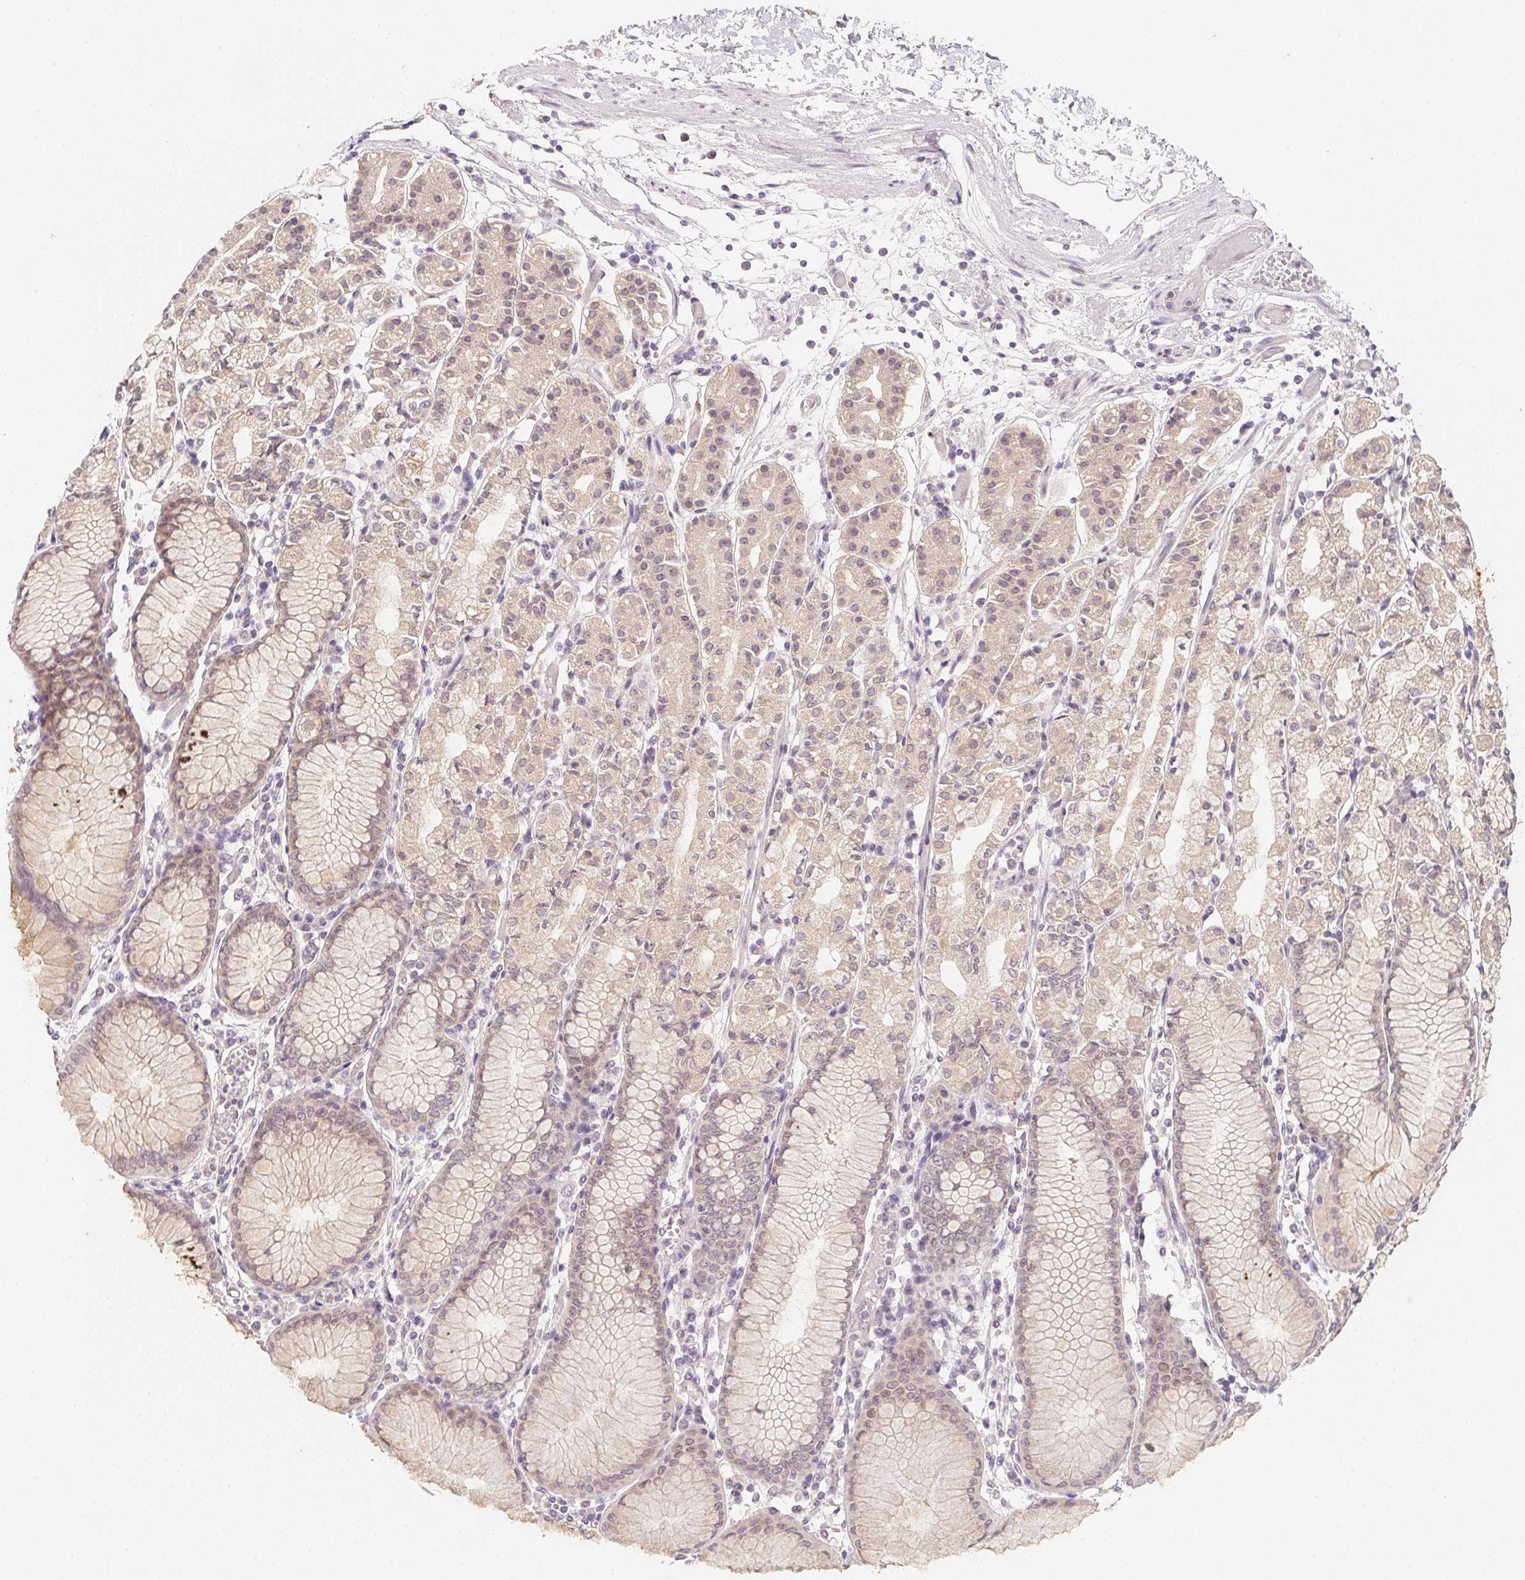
{"staining": {"intensity": "moderate", "quantity": "25%-75%", "location": "cytoplasmic/membranous"}, "tissue": "stomach", "cell_type": "Glandular cells", "image_type": "normal", "snomed": [{"axis": "morphology", "description": "Normal tissue, NOS"}, {"axis": "topography", "description": "Stomach"}], "caption": "High-magnification brightfield microscopy of normal stomach stained with DAB (3,3'-diaminobenzidine) (brown) and counterstained with hematoxylin (blue). glandular cells exhibit moderate cytoplasmic/membranous staining is identified in approximately25%-75% of cells. The staining is performed using DAB brown chromogen to label protein expression. The nuclei are counter-stained blue using hematoxylin.", "gene": "SOAT1", "patient": {"sex": "female", "age": 57}}